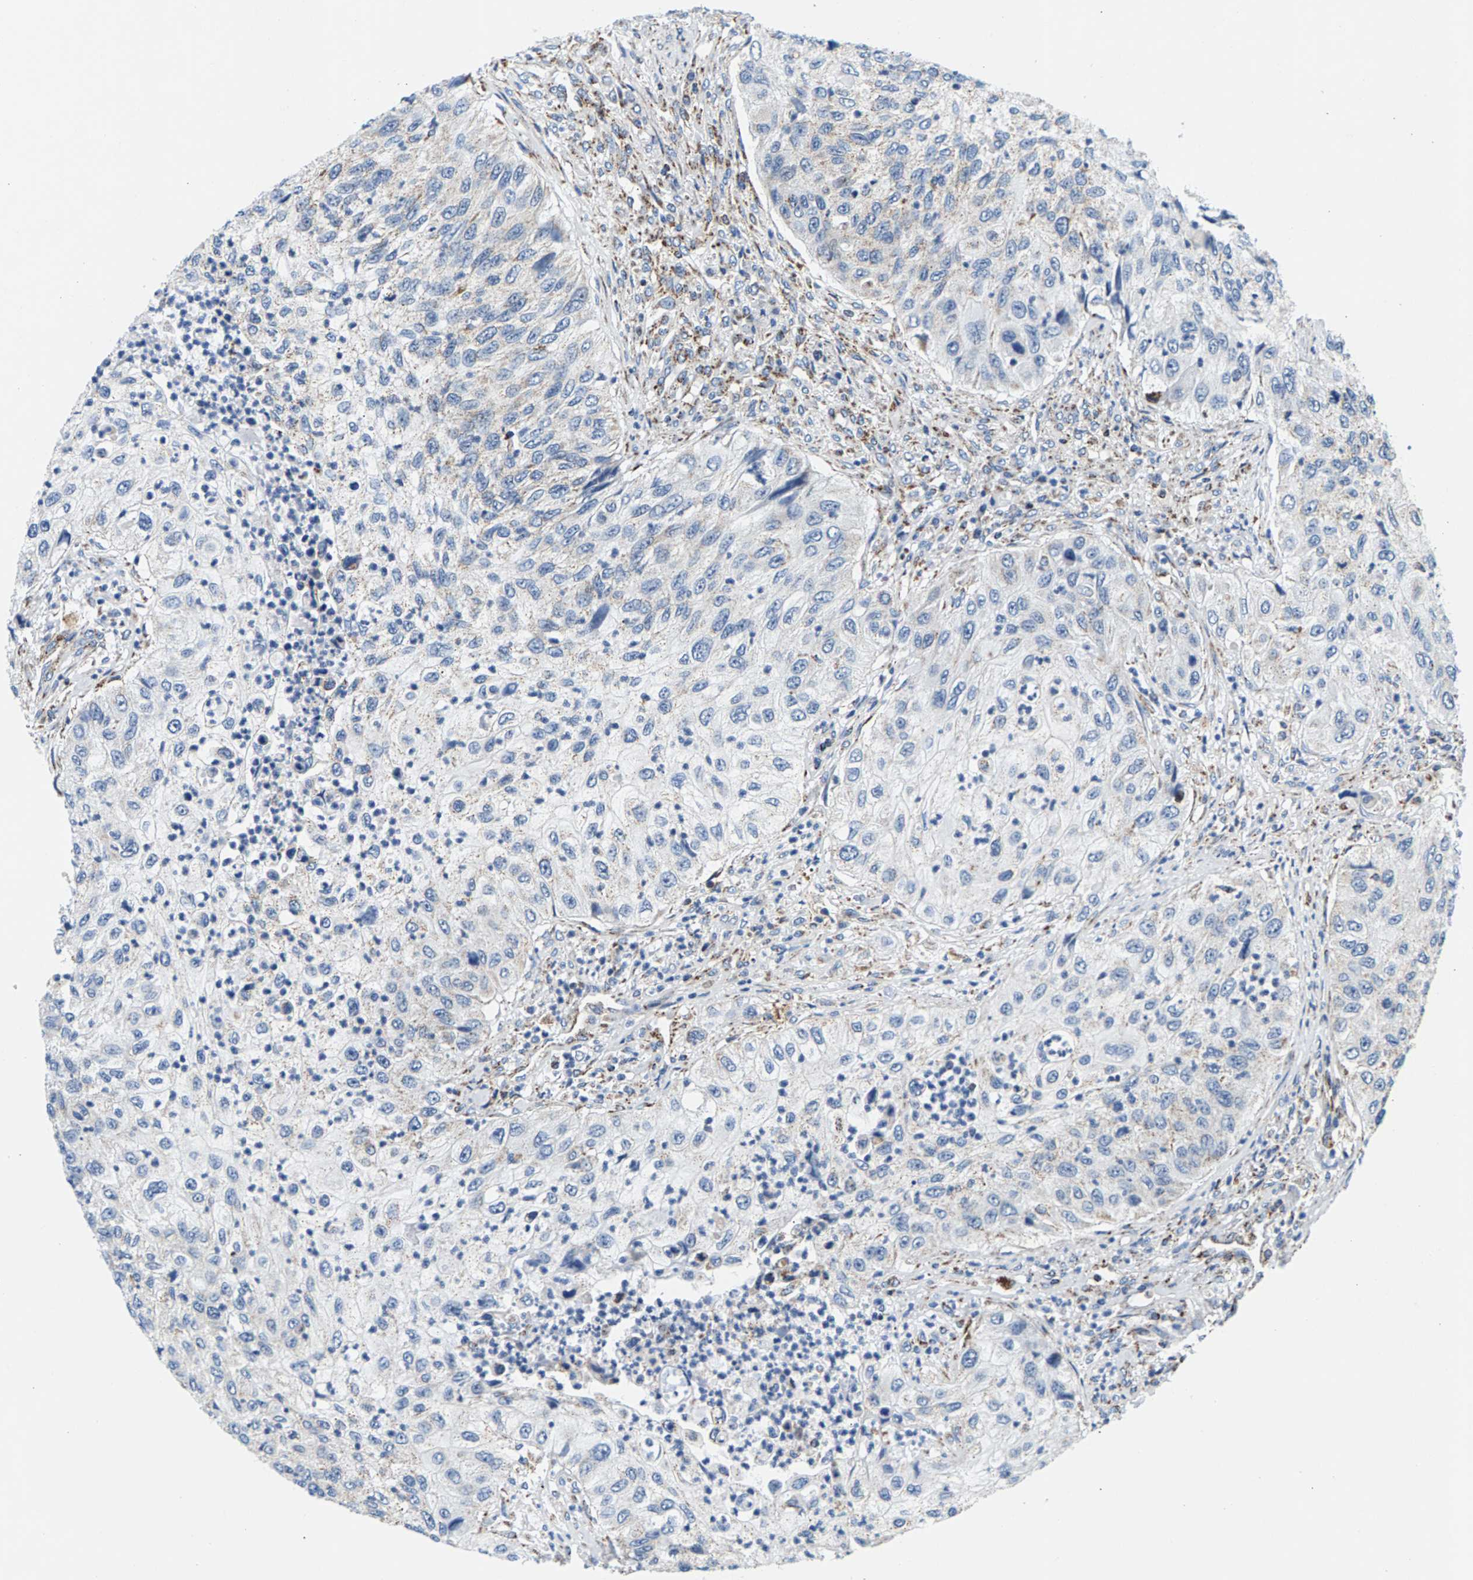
{"staining": {"intensity": "negative", "quantity": "none", "location": "none"}, "tissue": "urothelial cancer", "cell_type": "Tumor cells", "image_type": "cancer", "snomed": [{"axis": "morphology", "description": "Urothelial carcinoma, High grade"}, {"axis": "topography", "description": "Urinary bladder"}], "caption": "Tumor cells show no significant staining in urothelial cancer.", "gene": "PDE1A", "patient": {"sex": "female", "age": 60}}